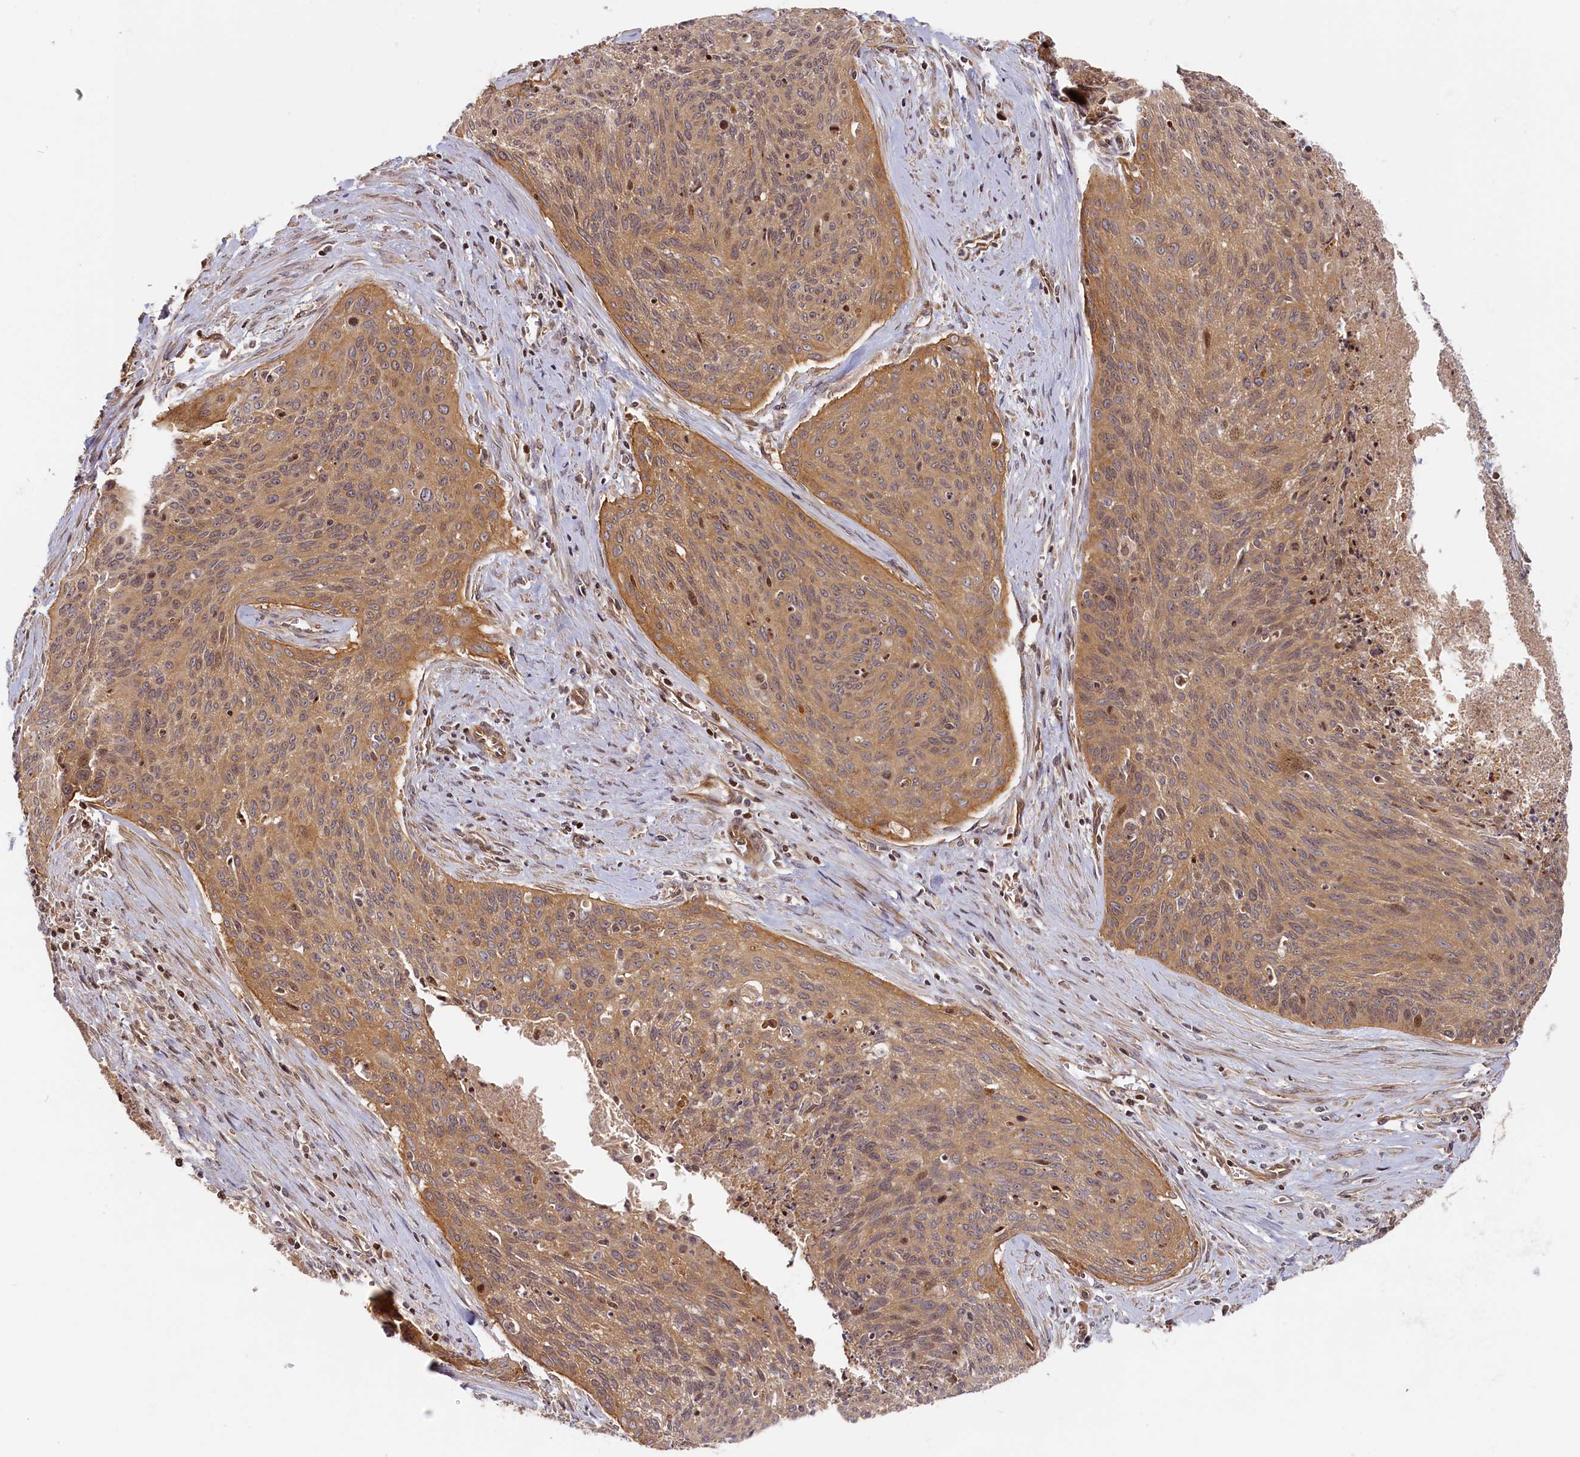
{"staining": {"intensity": "weak", "quantity": ">75%", "location": "cytoplasmic/membranous"}, "tissue": "cervical cancer", "cell_type": "Tumor cells", "image_type": "cancer", "snomed": [{"axis": "morphology", "description": "Squamous cell carcinoma, NOS"}, {"axis": "topography", "description": "Cervix"}], "caption": "Brown immunohistochemical staining in human cervical squamous cell carcinoma shows weak cytoplasmic/membranous expression in about >75% of tumor cells.", "gene": "CEP44", "patient": {"sex": "female", "age": 55}}